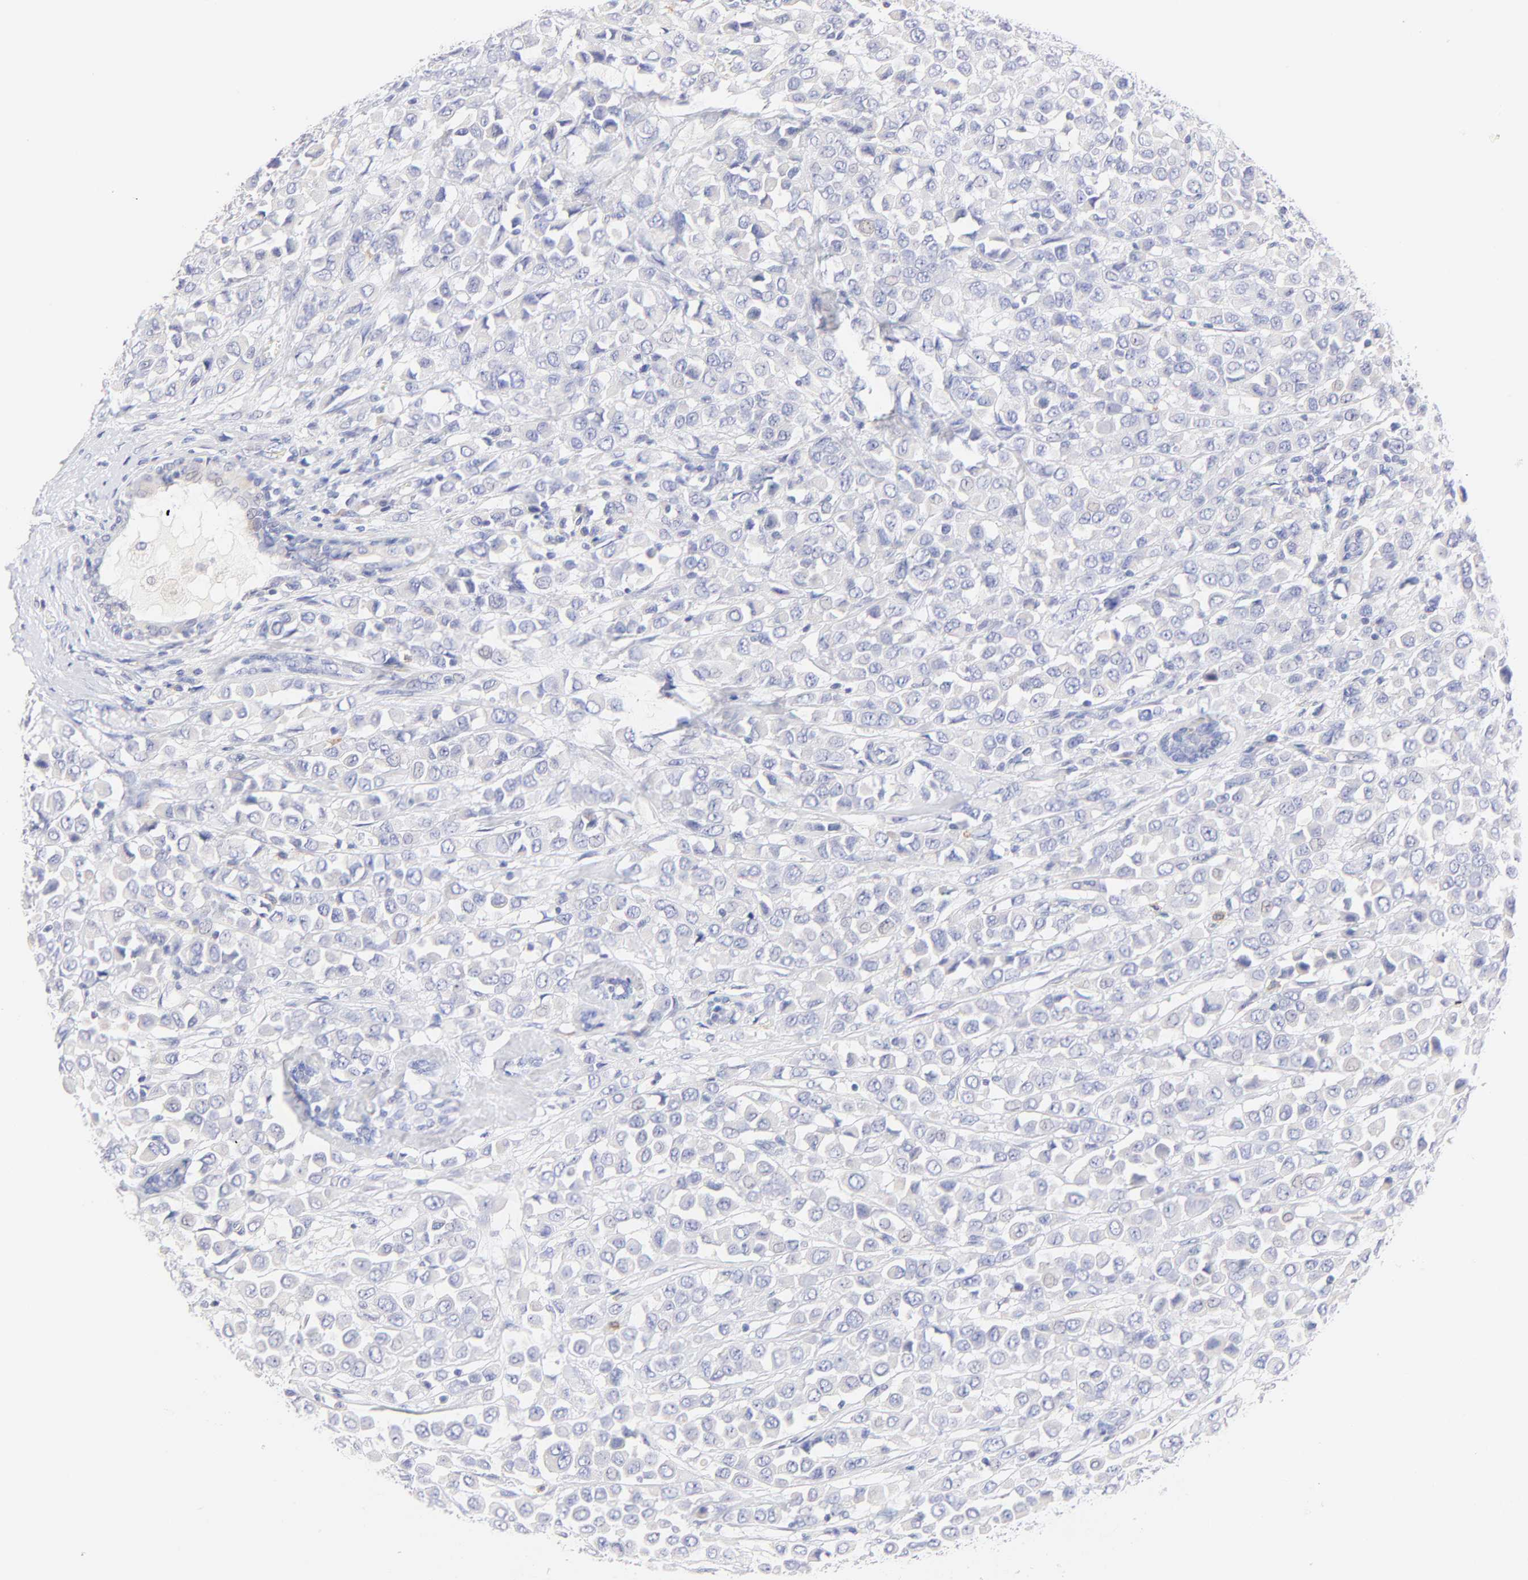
{"staining": {"intensity": "negative", "quantity": "none", "location": "none"}, "tissue": "breast cancer", "cell_type": "Tumor cells", "image_type": "cancer", "snomed": [{"axis": "morphology", "description": "Duct carcinoma"}, {"axis": "topography", "description": "Breast"}], "caption": "The IHC image has no significant positivity in tumor cells of breast intraductal carcinoma tissue. (DAB immunohistochemistry (IHC) with hematoxylin counter stain).", "gene": "EBP", "patient": {"sex": "female", "age": 61}}